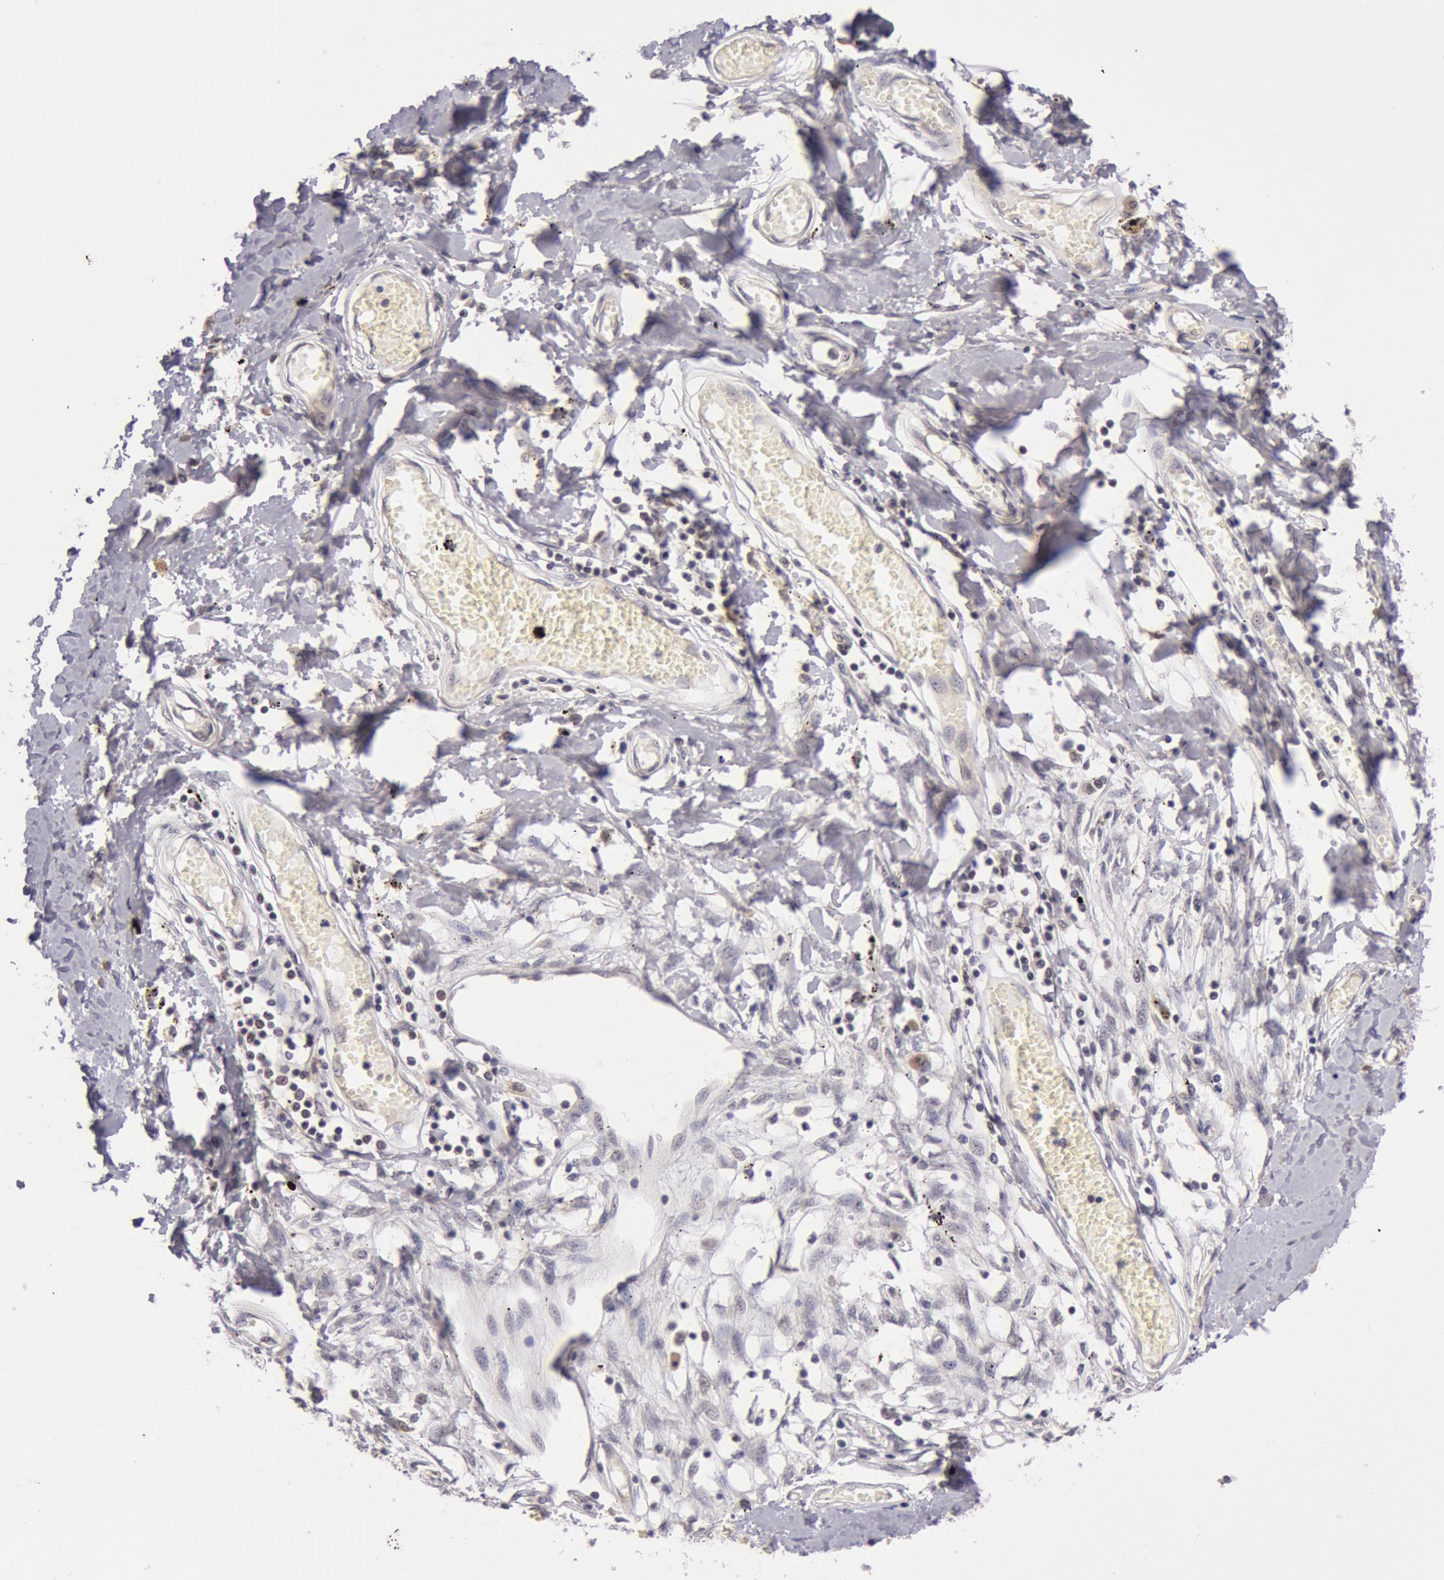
{"staining": {"intensity": "negative", "quantity": "none", "location": "none"}, "tissue": "adipose tissue", "cell_type": "Adipocytes", "image_type": "normal", "snomed": [{"axis": "morphology", "description": "Normal tissue, NOS"}, {"axis": "morphology", "description": "Sarcoma, NOS"}, {"axis": "topography", "description": "Skin"}, {"axis": "topography", "description": "Soft tissue"}], "caption": "DAB immunohistochemical staining of unremarkable adipose tissue reveals no significant positivity in adipocytes. (Stains: DAB immunohistochemistry with hematoxylin counter stain, Microscopy: brightfield microscopy at high magnification).", "gene": "SYTL4", "patient": {"sex": "female", "age": 51}}